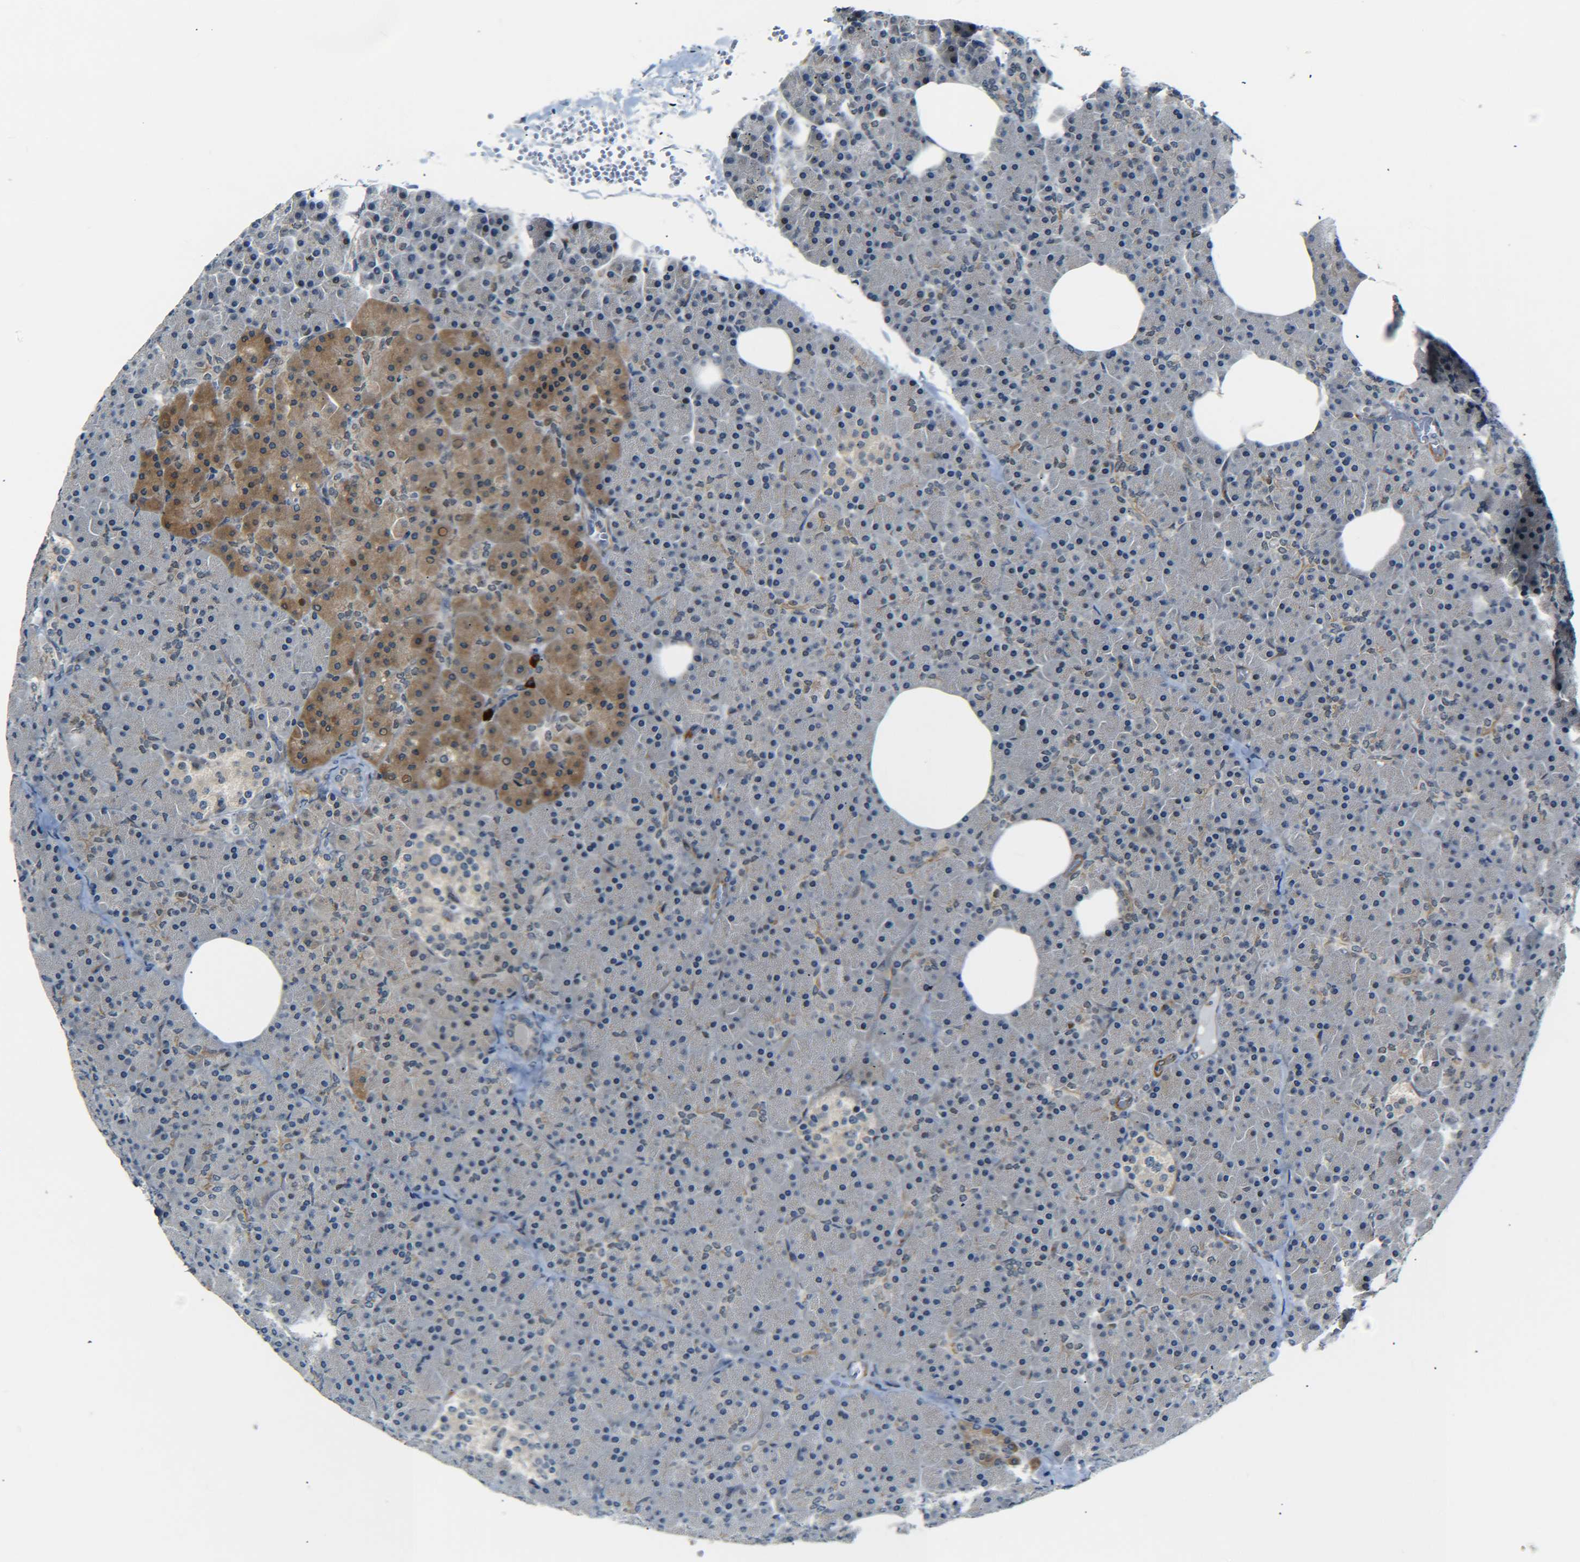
{"staining": {"intensity": "moderate", "quantity": "<25%", "location": "cytoplasmic/membranous"}, "tissue": "pancreas", "cell_type": "Exocrine glandular cells", "image_type": "normal", "snomed": [{"axis": "morphology", "description": "Normal tissue, NOS"}, {"axis": "topography", "description": "Pancreas"}], "caption": "DAB (3,3'-diaminobenzidine) immunohistochemical staining of benign pancreas shows moderate cytoplasmic/membranous protein staining in approximately <25% of exocrine glandular cells.", "gene": "MEIS1", "patient": {"sex": "female", "age": 35}}